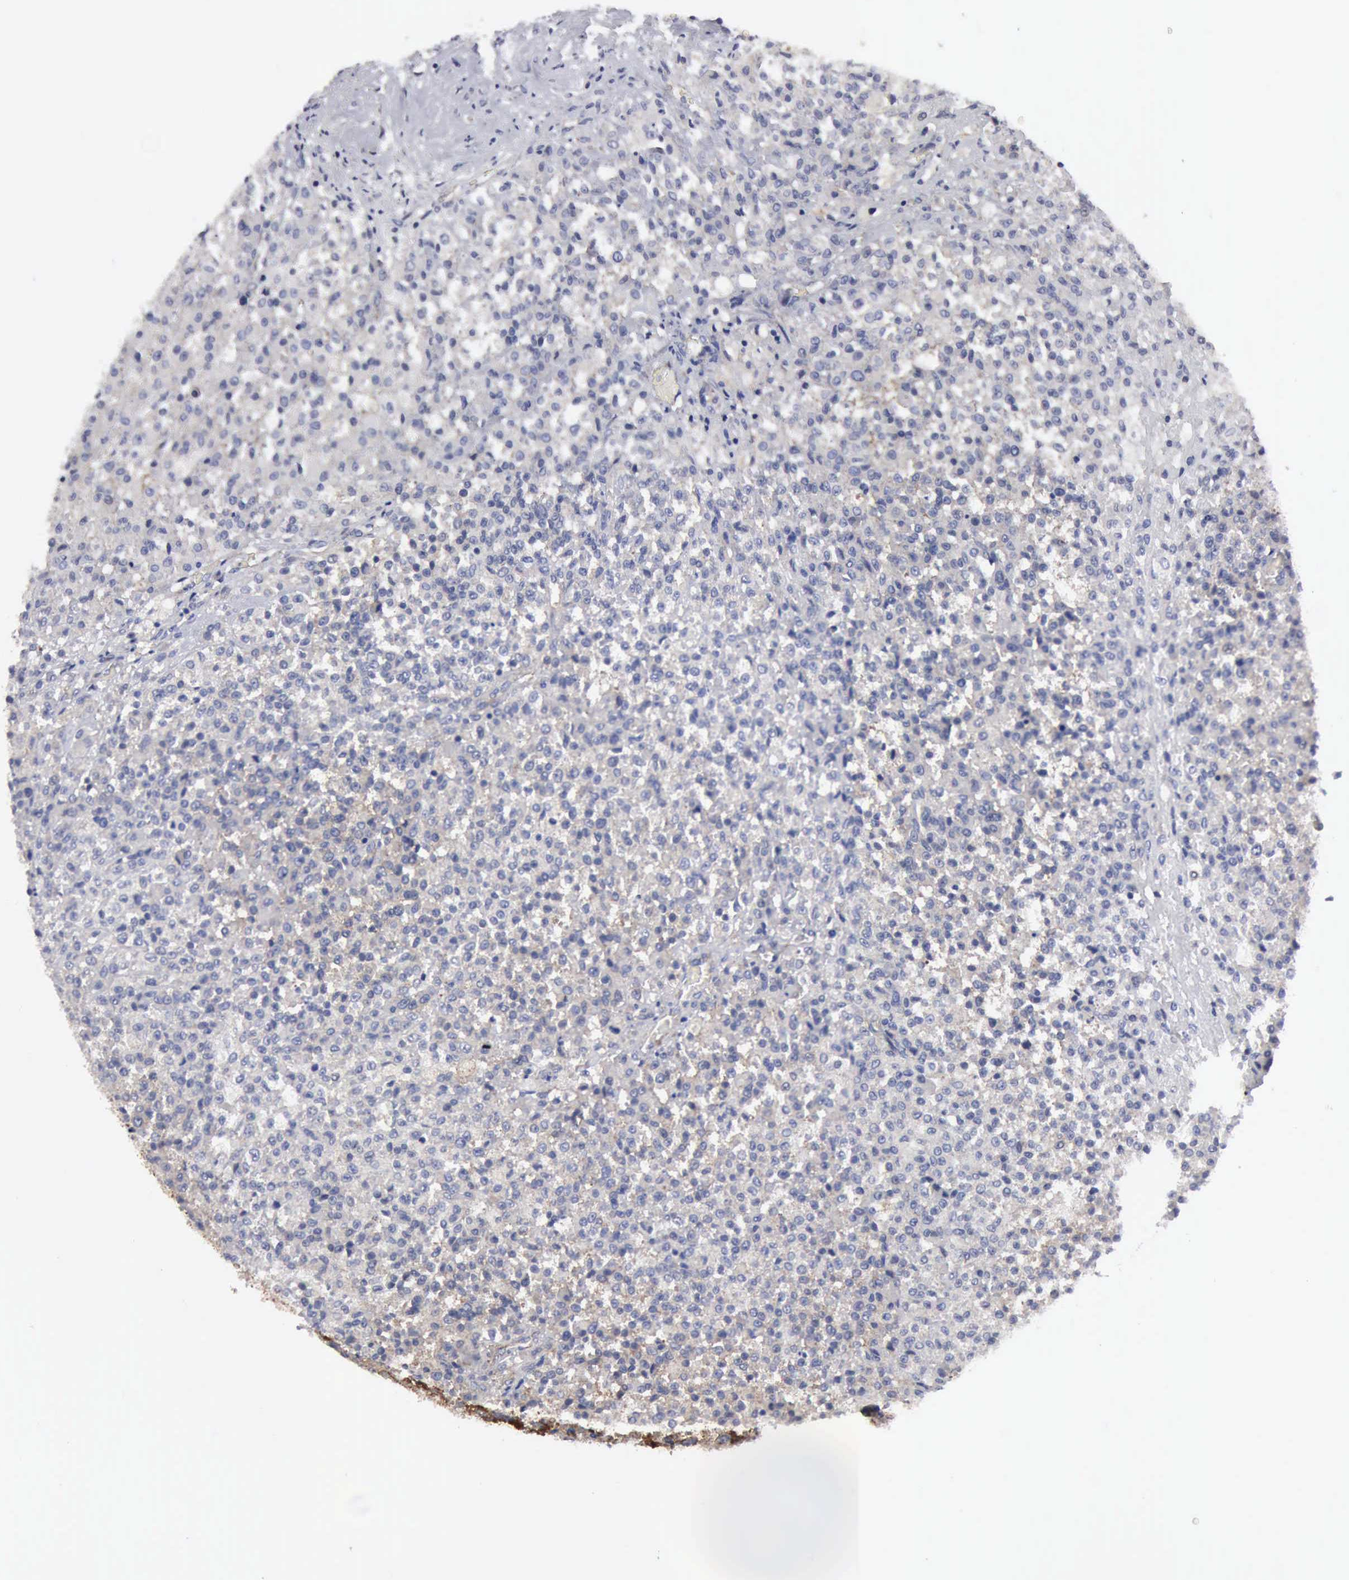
{"staining": {"intensity": "negative", "quantity": "none", "location": "none"}, "tissue": "testis cancer", "cell_type": "Tumor cells", "image_type": "cancer", "snomed": [{"axis": "morphology", "description": "Seminoma, NOS"}, {"axis": "topography", "description": "Testis"}], "caption": "The photomicrograph shows no significant expression in tumor cells of testis cancer (seminoma).", "gene": "TXLNG", "patient": {"sex": "male", "age": 59}}